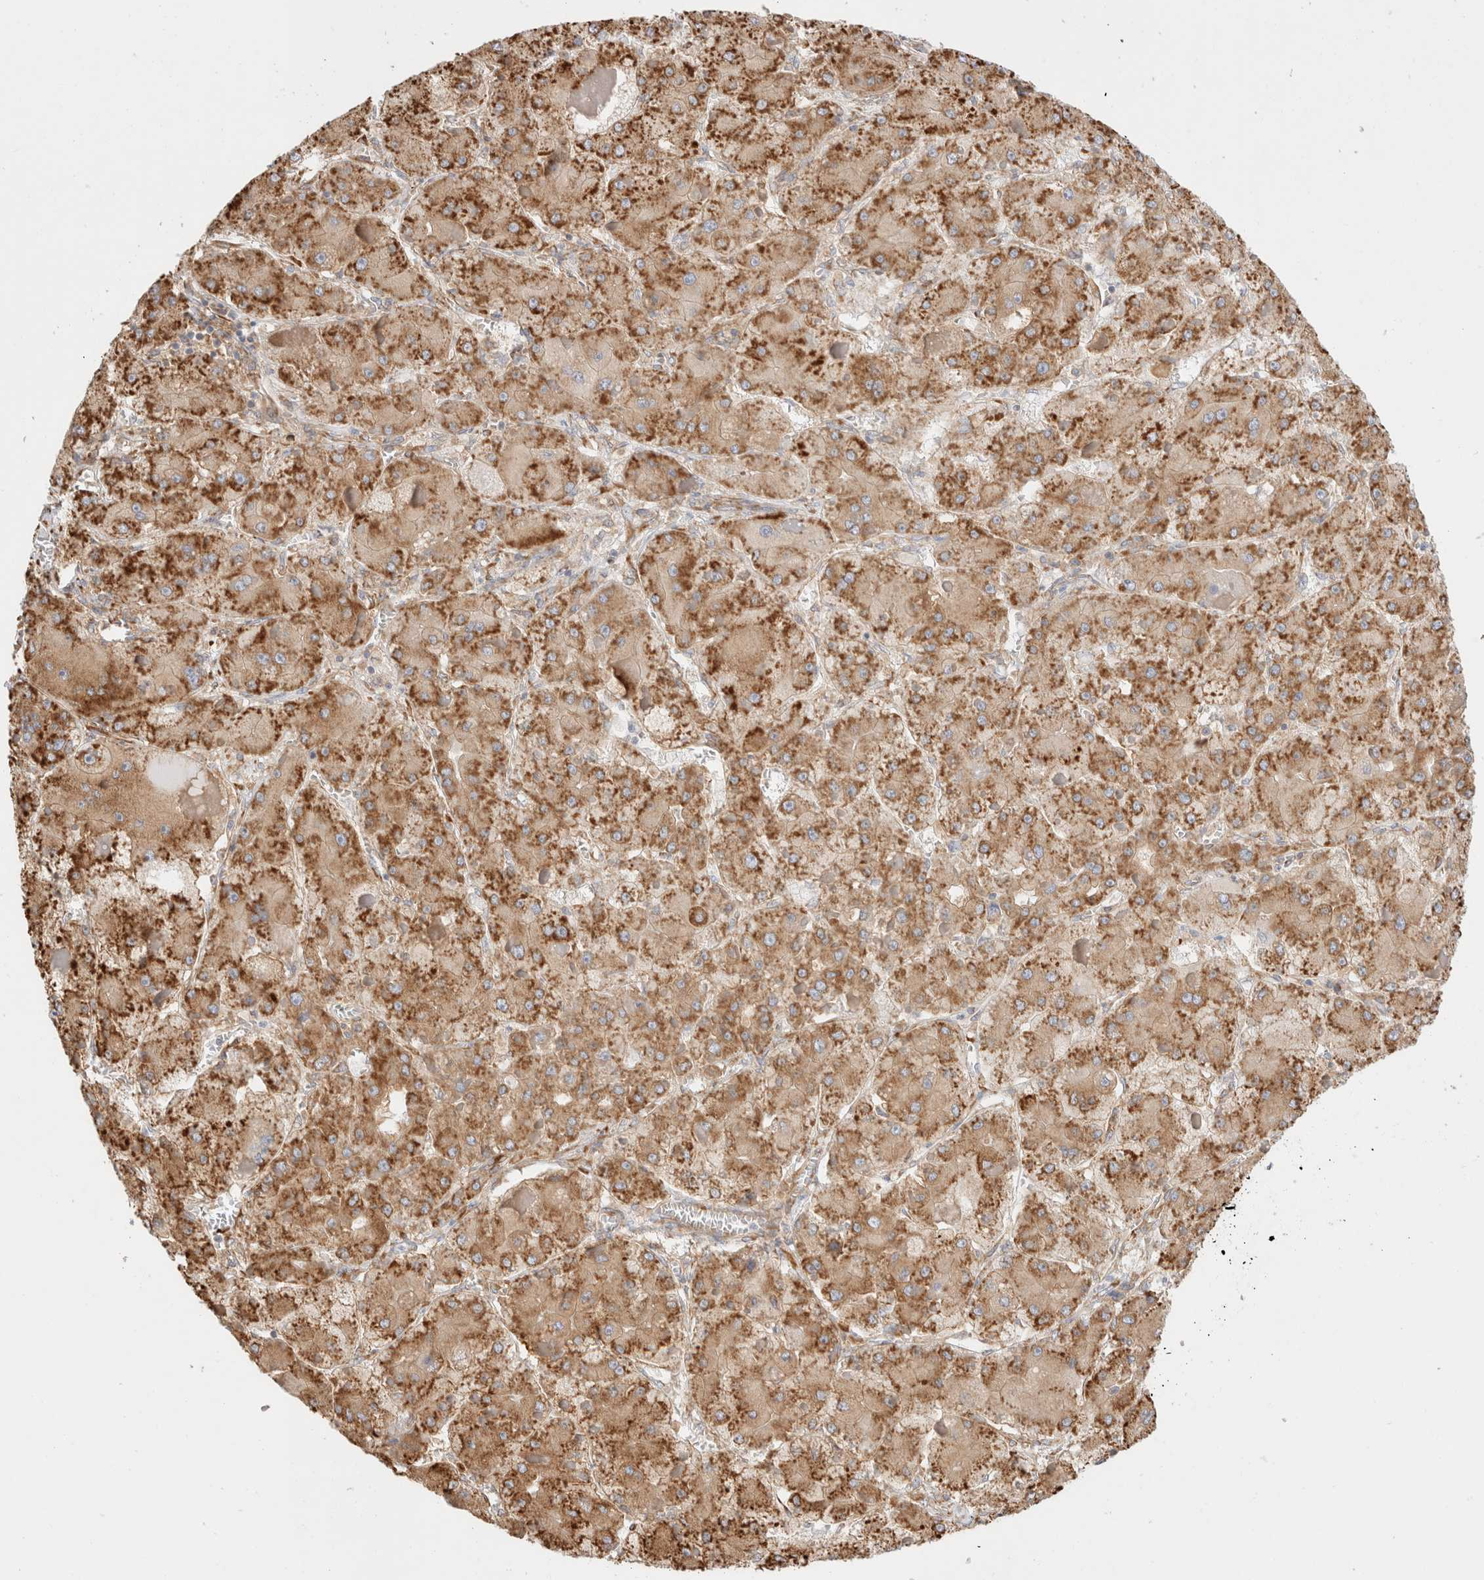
{"staining": {"intensity": "strong", "quantity": ">75%", "location": "cytoplasmic/membranous"}, "tissue": "liver cancer", "cell_type": "Tumor cells", "image_type": "cancer", "snomed": [{"axis": "morphology", "description": "Carcinoma, Hepatocellular, NOS"}, {"axis": "topography", "description": "Liver"}], "caption": "Human hepatocellular carcinoma (liver) stained with a protein marker exhibits strong staining in tumor cells.", "gene": "ZC2HC1A", "patient": {"sex": "female", "age": 73}}